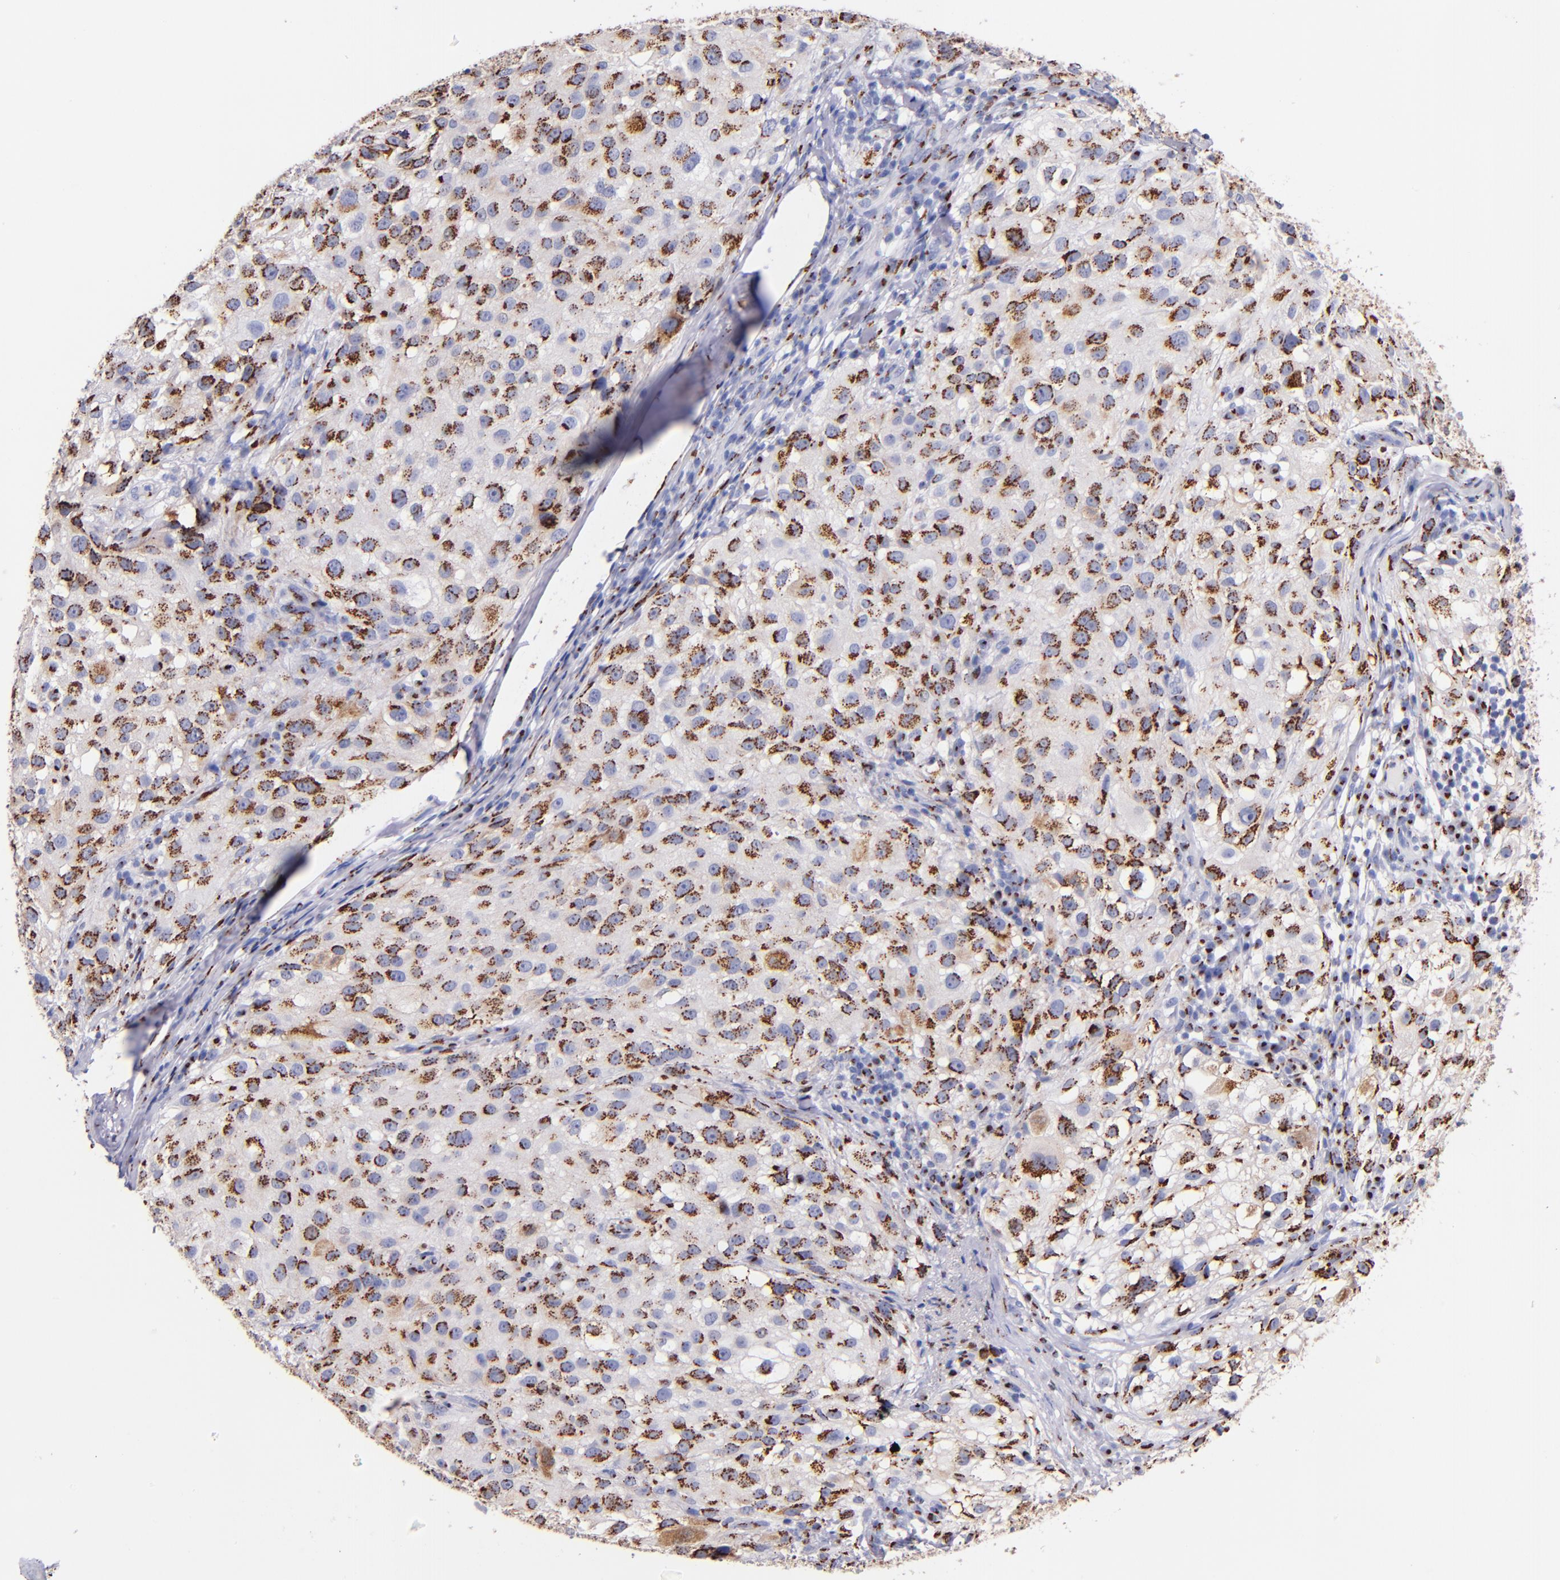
{"staining": {"intensity": "strong", "quantity": ">75%", "location": "cytoplasmic/membranous"}, "tissue": "melanoma", "cell_type": "Tumor cells", "image_type": "cancer", "snomed": [{"axis": "morphology", "description": "Necrosis, NOS"}, {"axis": "morphology", "description": "Malignant melanoma, NOS"}, {"axis": "topography", "description": "Skin"}], "caption": "An image showing strong cytoplasmic/membranous staining in about >75% of tumor cells in malignant melanoma, as visualized by brown immunohistochemical staining.", "gene": "GOLIM4", "patient": {"sex": "female", "age": 87}}